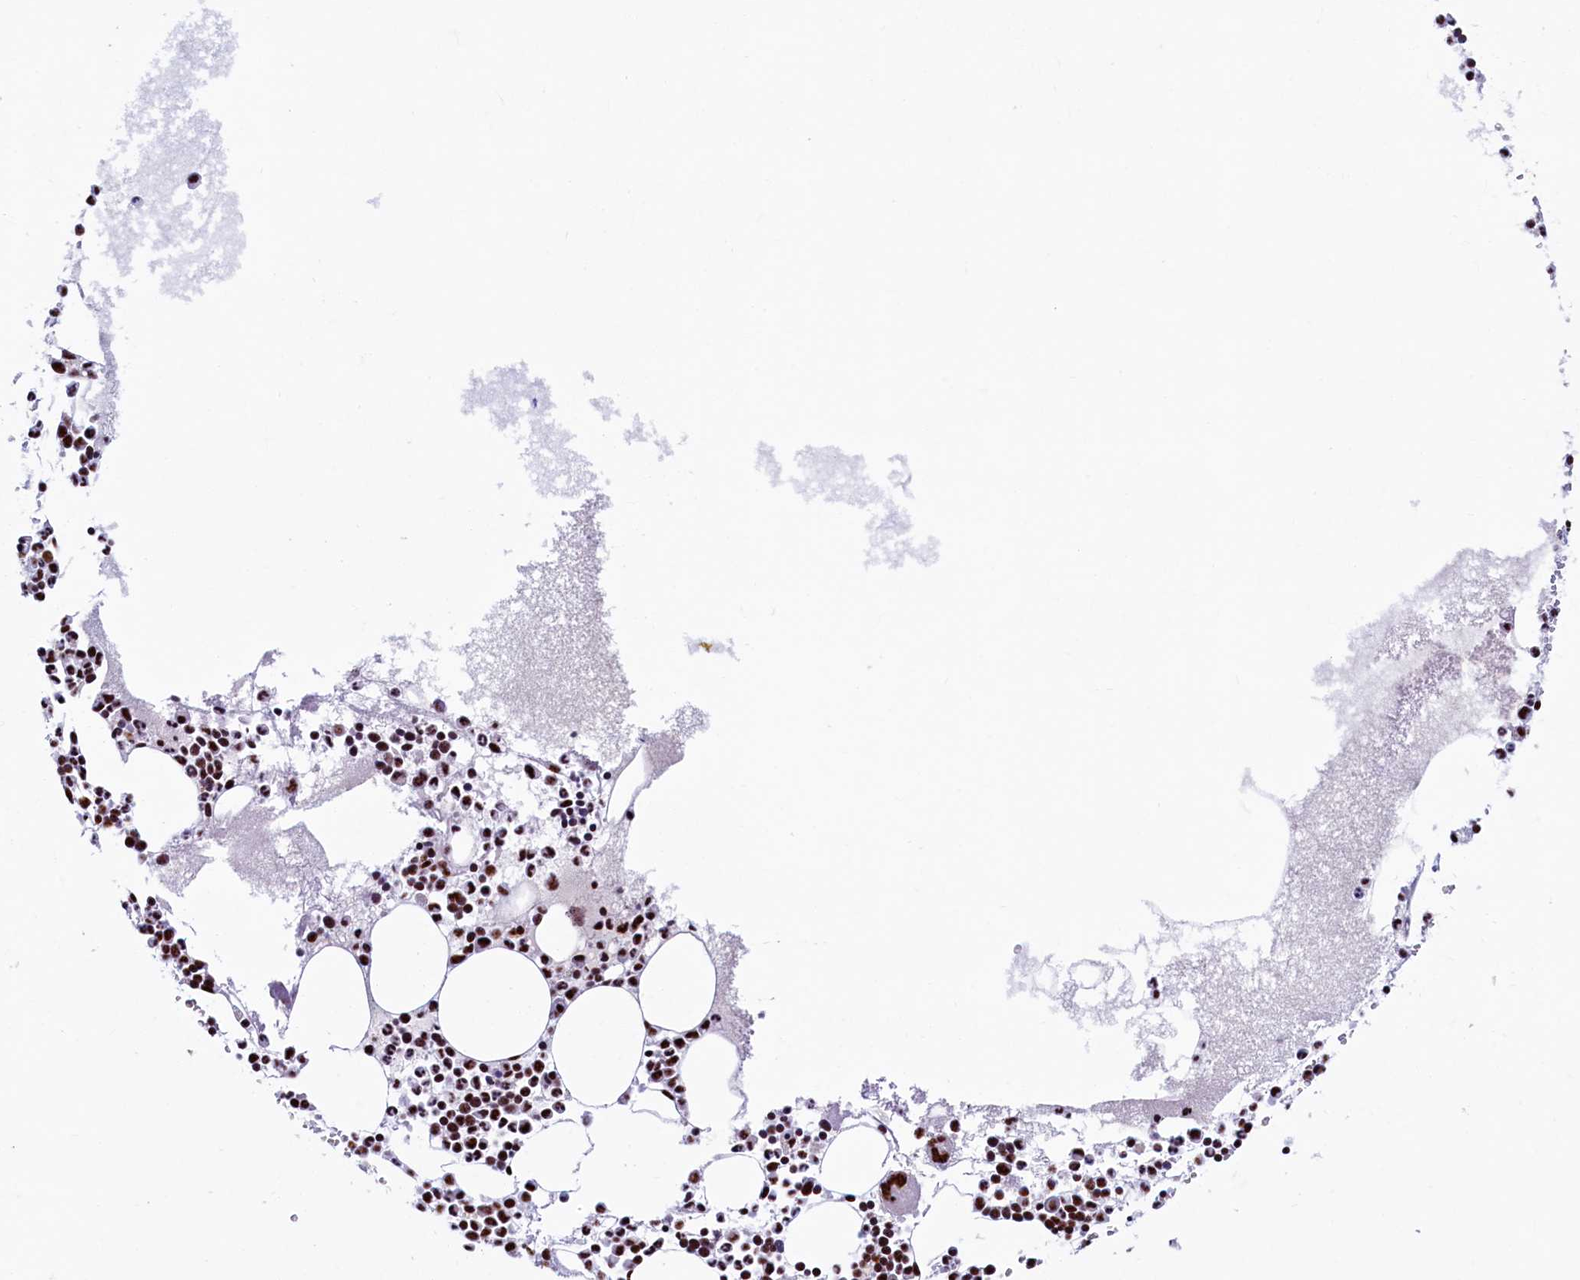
{"staining": {"intensity": "strong", "quantity": ">75%", "location": "nuclear"}, "tissue": "bone marrow", "cell_type": "Hematopoietic cells", "image_type": "normal", "snomed": [{"axis": "morphology", "description": "Normal tissue, NOS"}, {"axis": "topography", "description": "Bone marrow"}], "caption": "DAB immunohistochemical staining of benign human bone marrow demonstrates strong nuclear protein staining in approximately >75% of hematopoietic cells.", "gene": "SRRM2", "patient": {"sex": "female", "age": 78}}